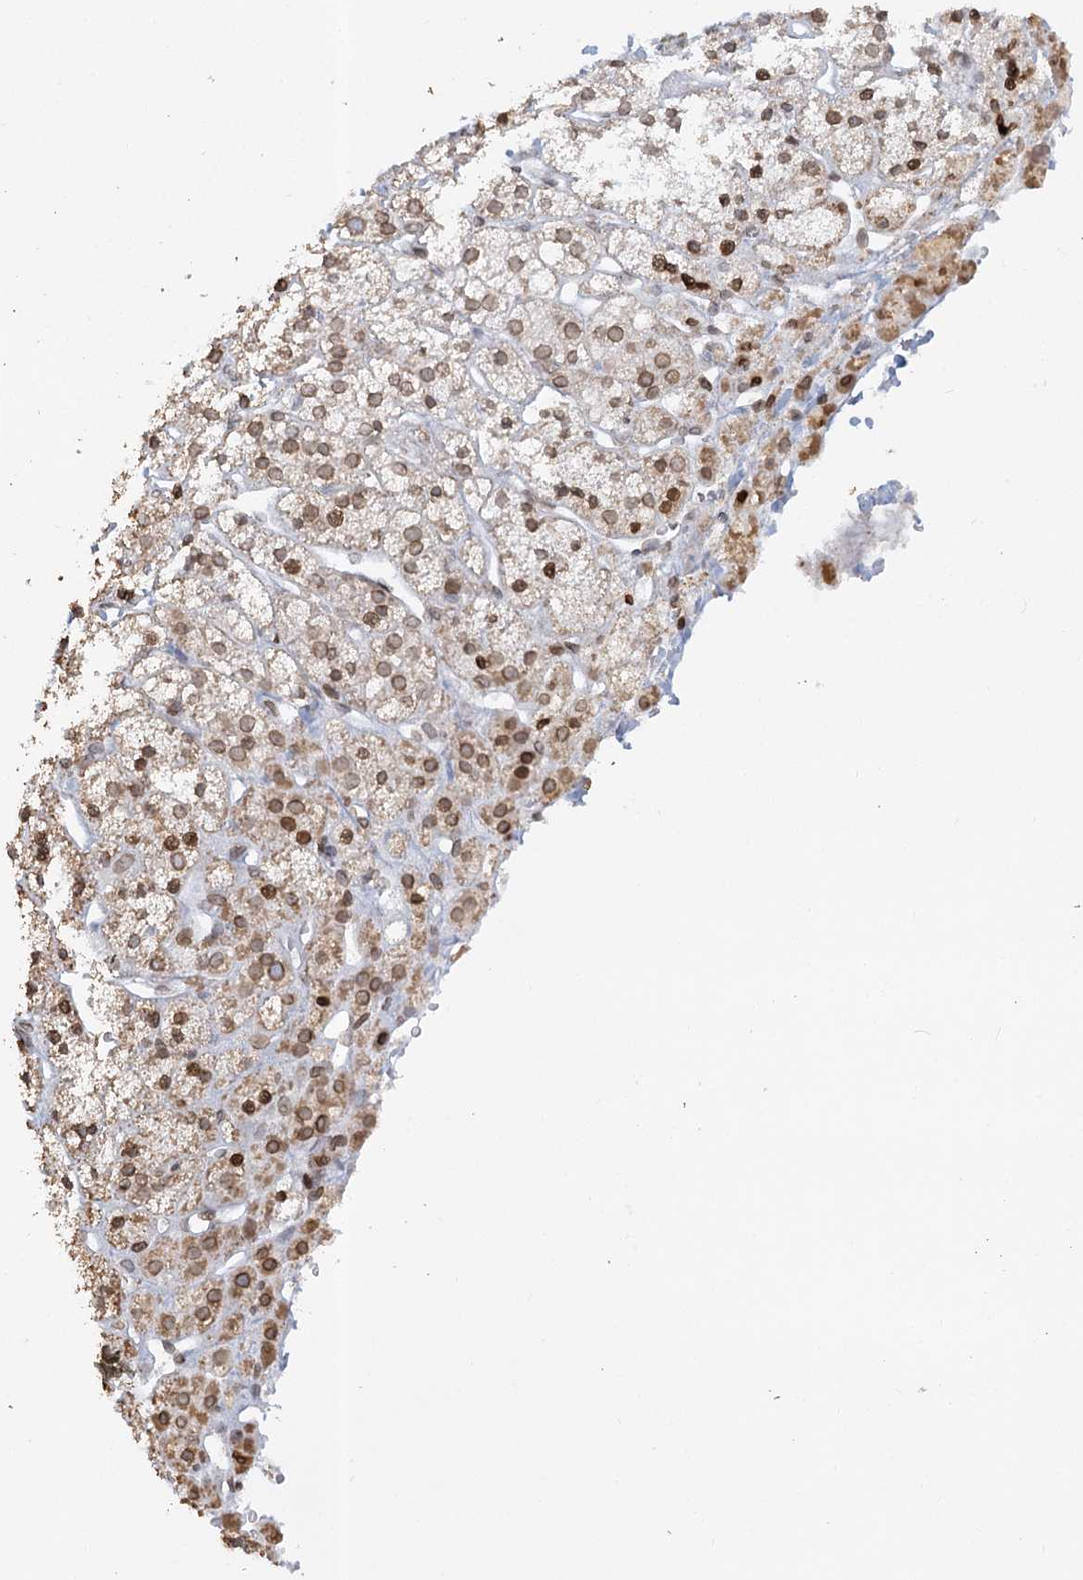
{"staining": {"intensity": "moderate", "quantity": ">75%", "location": "cytoplasmic/membranous,nuclear"}, "tissue": "adrenal gland", "cell_type": "Glandular cells", "image_type": "normal", "snomed": [{"axis": "morphology", "description": "Normal tissue, NOS"}, {"axis": "topography", "description": "Adrenal gland"}], "caption": "An image of human adrenal gland stained for a protein shows moderate cytoplasmic/membranous,nuclear brown staining in glandular cells.", "gene": "VWA5A", "patient": {"sex": "male", "age": 56}}